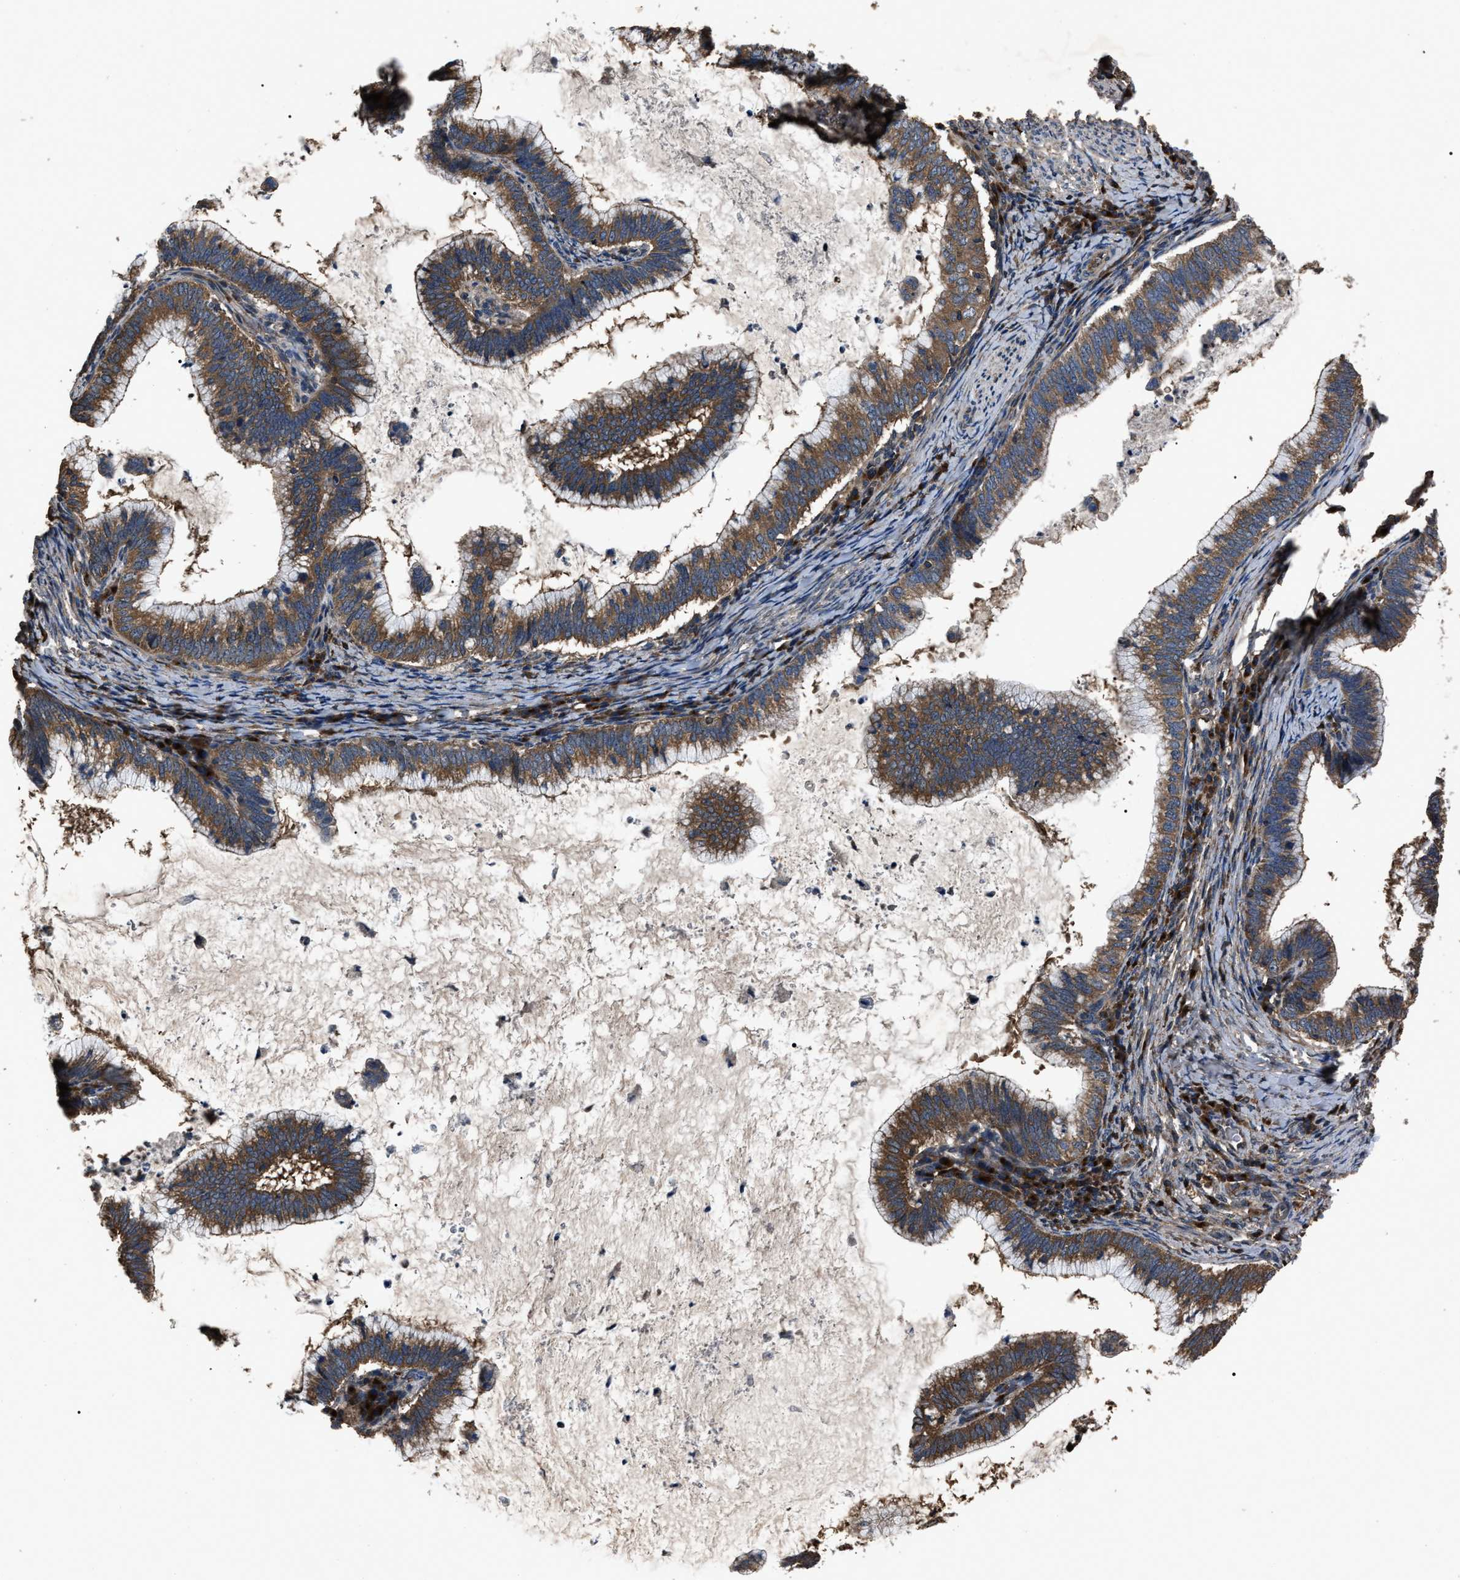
{"staining": {"intensity": "moderate", "quantity": ">75%", "location": "cytoplasmic/membranous"}, "tissue": "cervical cancer", "cell_type": "Tumor cells", "image_type": "cancer", "snomed": [{"axis": "morphology", "description": "Adenocarcinoma, NOS"}, {"axis": "topography", "description": "Cervix"}], "caption": "The histopathology image reveals staining of cervical cancer, revealing moderate cytoplasmic/membranous protein staining (brown color) within tumor cells. The protein of interest is stained brown, and the nuclei are stained in blue (DAB IHC with brightfield microscopy, high magnification).", "gene": "RNF216", "patient": {"sex": "female", "age": 36}}